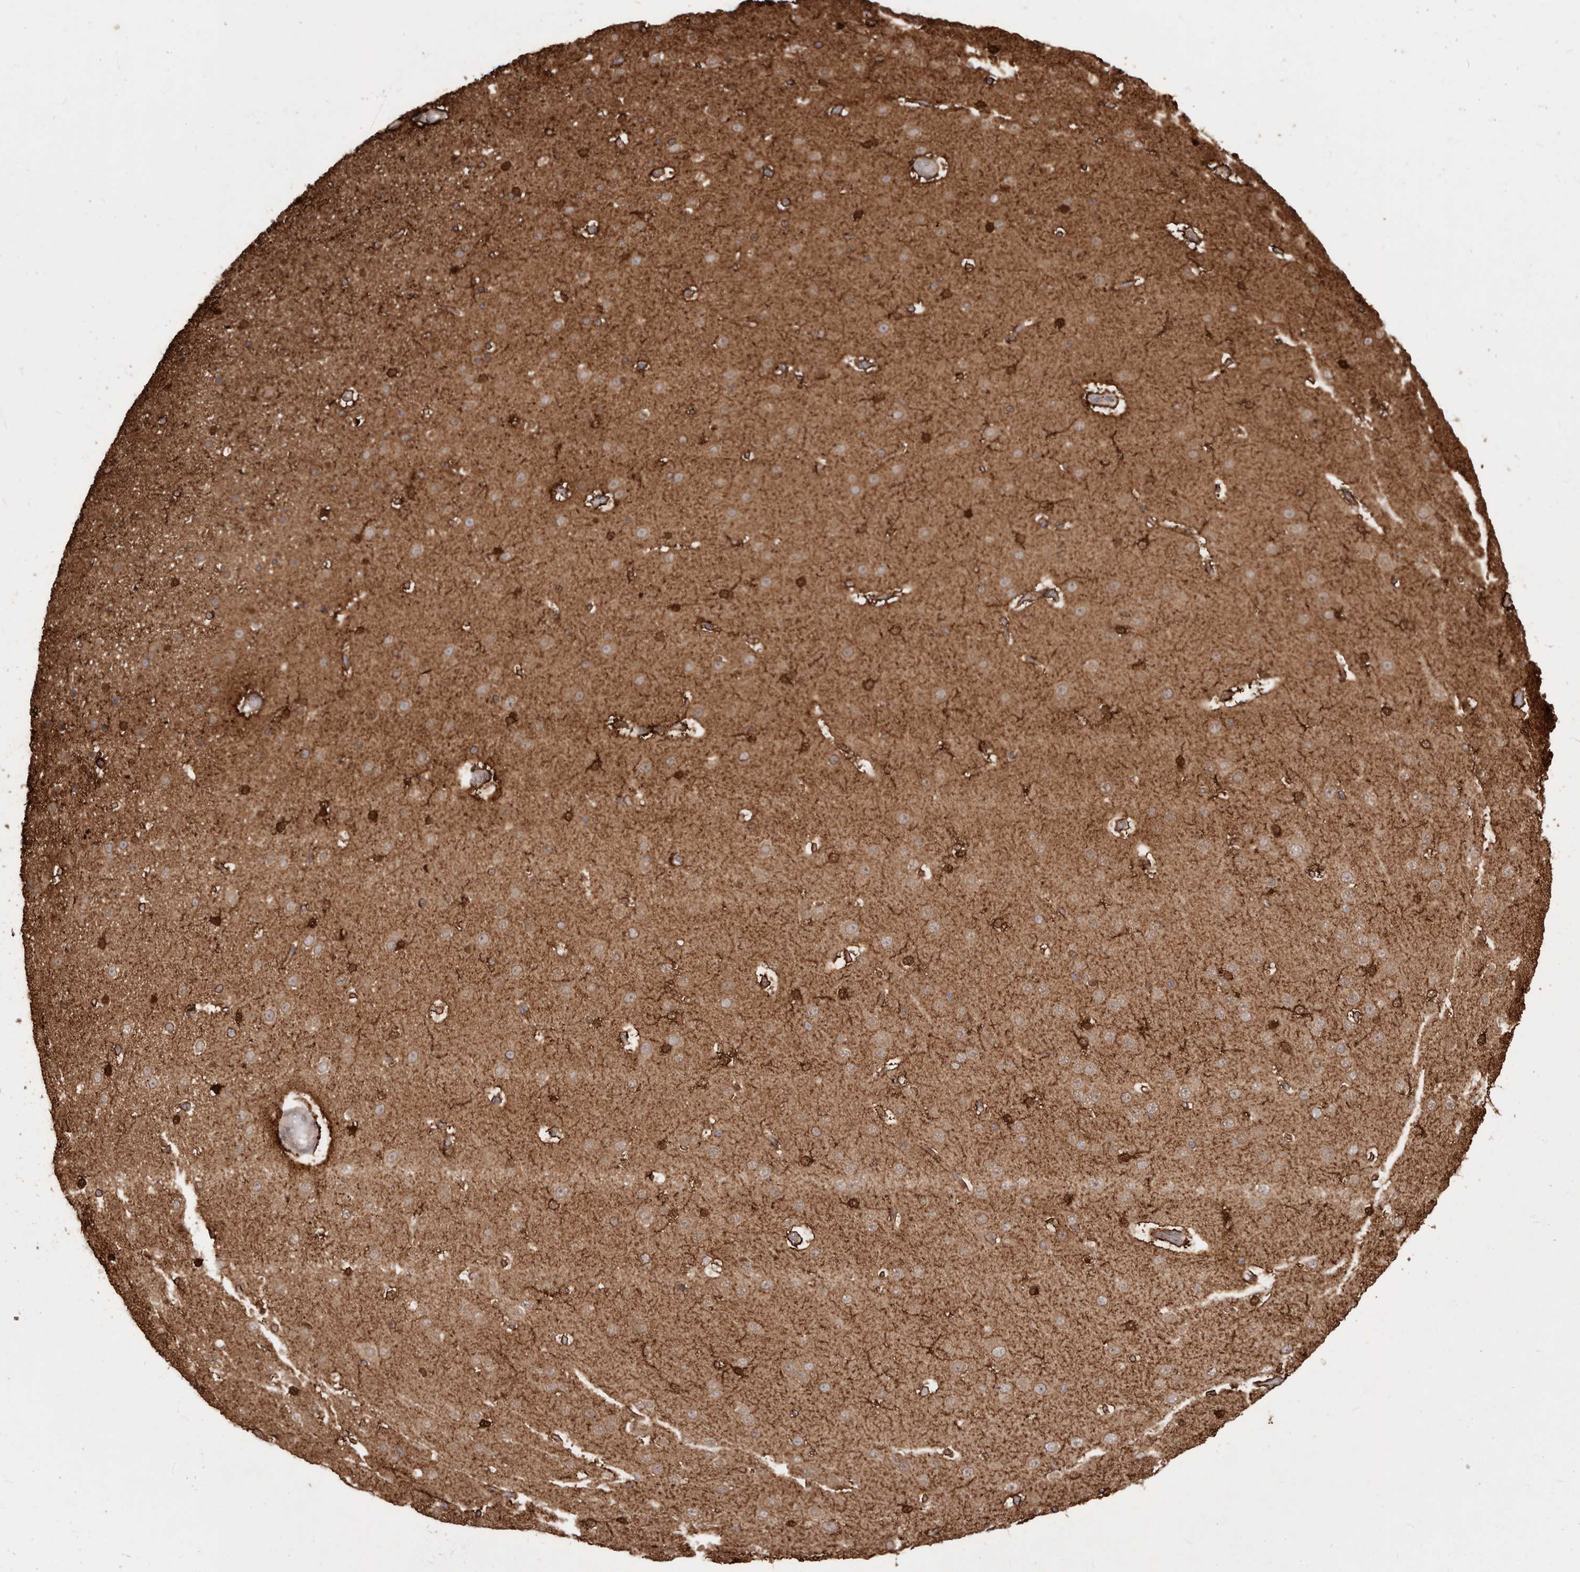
{"staining": {"intensity": "weak", "quantity": "25%-75%", "location": "cytoplasmic/membranous"}, "tissue": "cerebral cortex", "cell_type": "Endothelial cells", "image_type": "normal", "snomed": [{"axis": "morphology", "description": "Normal tissue, NOS"}, {"axis": "morphology", "description": "Developmental malformation"}, {"axis": "topography", "description": "Cerebral cortex"}], "caption": "An immunohistochemistry (IHC) histopathology image of normal tissue is shown. Protein staining in brown shows weak cytoplasmic/membranous positivity in cerebral cortex within endothelial cells. (brown staining indicates protein expression, while blue staining denotes nuclei).", "gene": "GFOD1", "patient": {"sex": "female", "age": 30}}